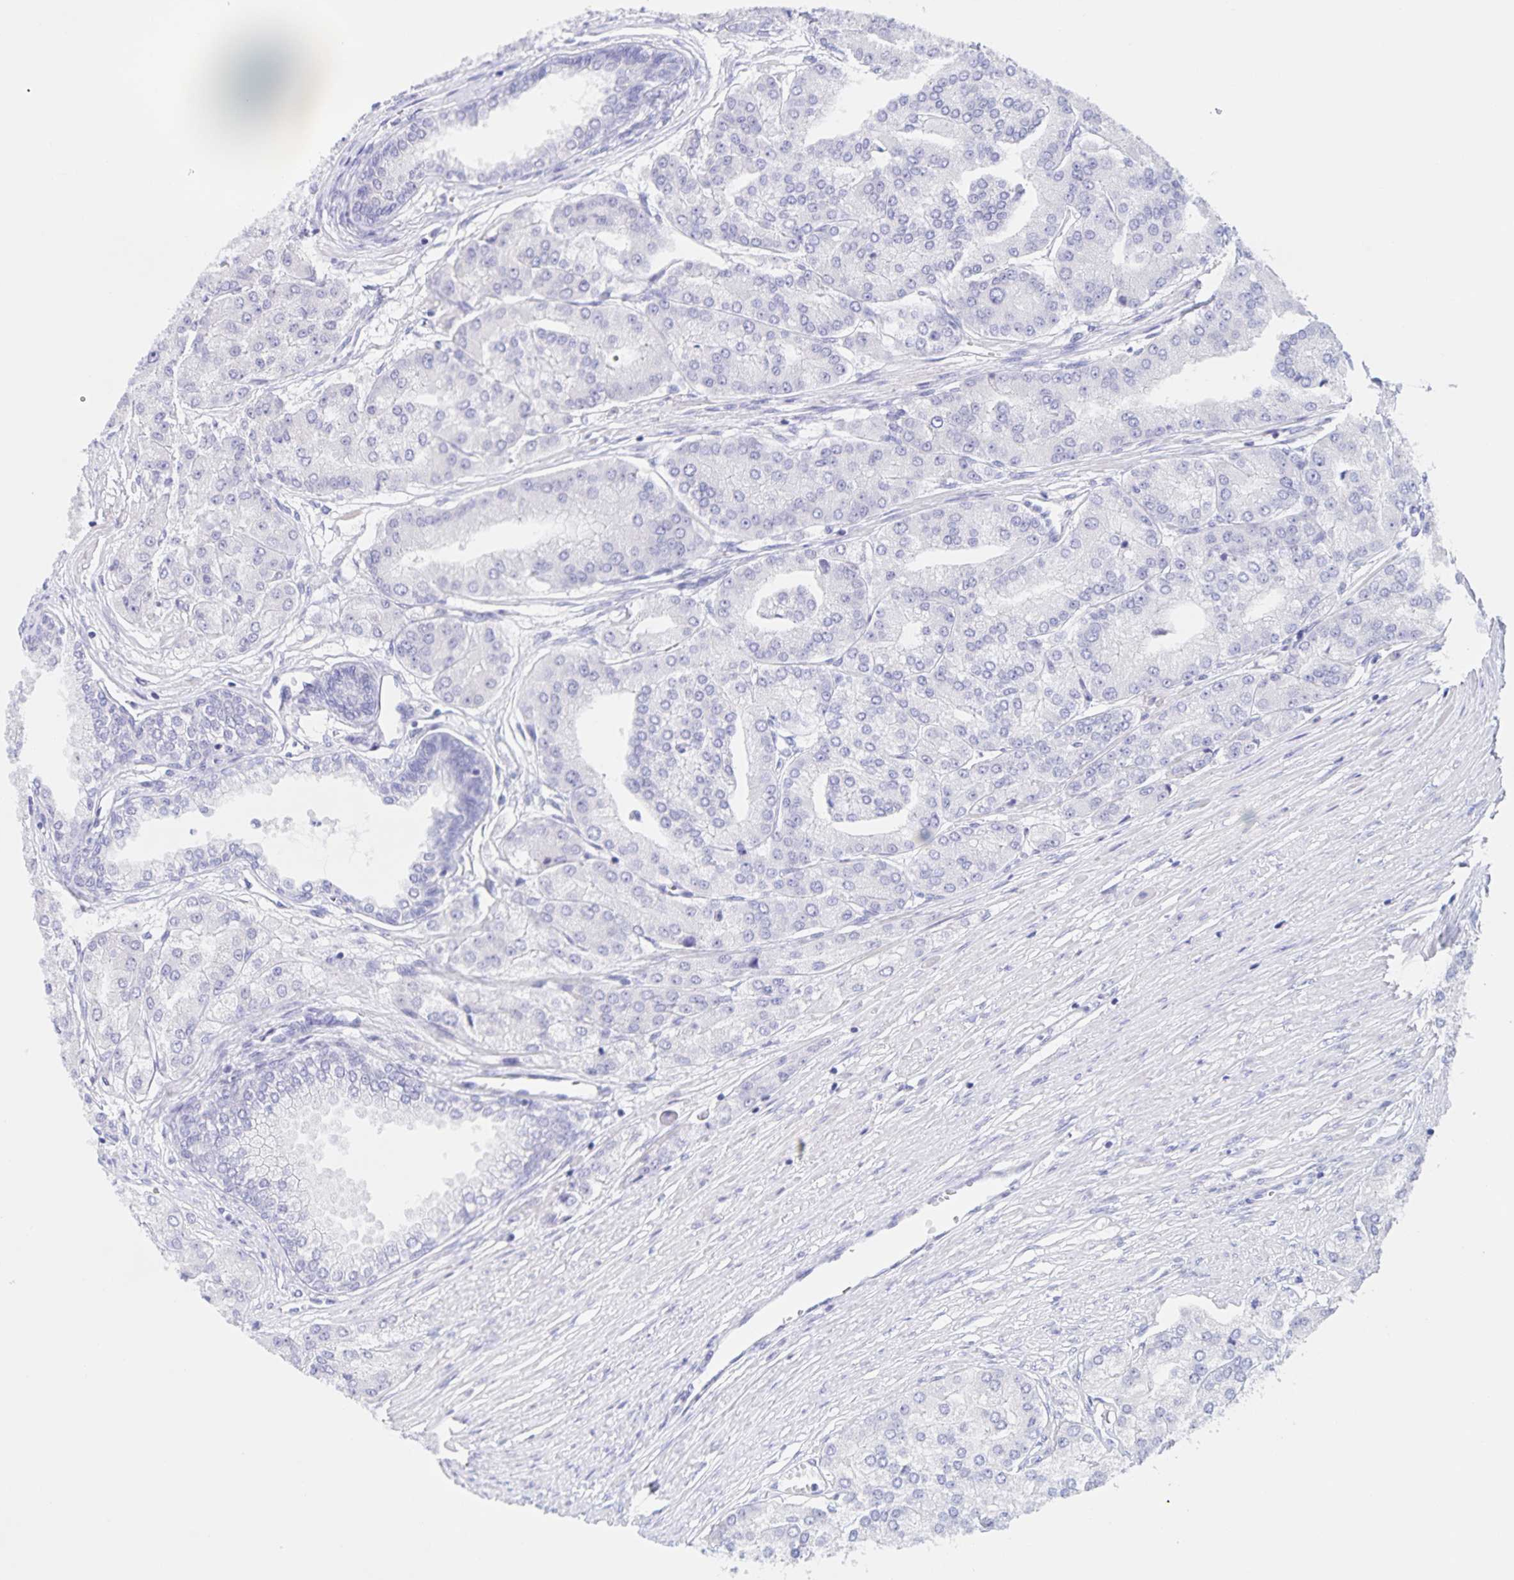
{"staining": {"intensity": "negative", "quantity": "none", "location": "none"}, "tissue": "prostate cancer", "cell_type": "Tumor cells", "image_type": "cancer", "snomed": [{"axis": "morphology", "description": "Adenocarcinoma, High grade"}, {"axis": "topography", "description": "Prostate"}], "caption": "DAB (3,3'-diaminobenzidine) immunohistochemical staining of prostate adenocarcinoma (high-grade) shows no significant staining in tumor cells.", "gene": "DMGDH", "patient": {"sex": "male", "age": 61}}